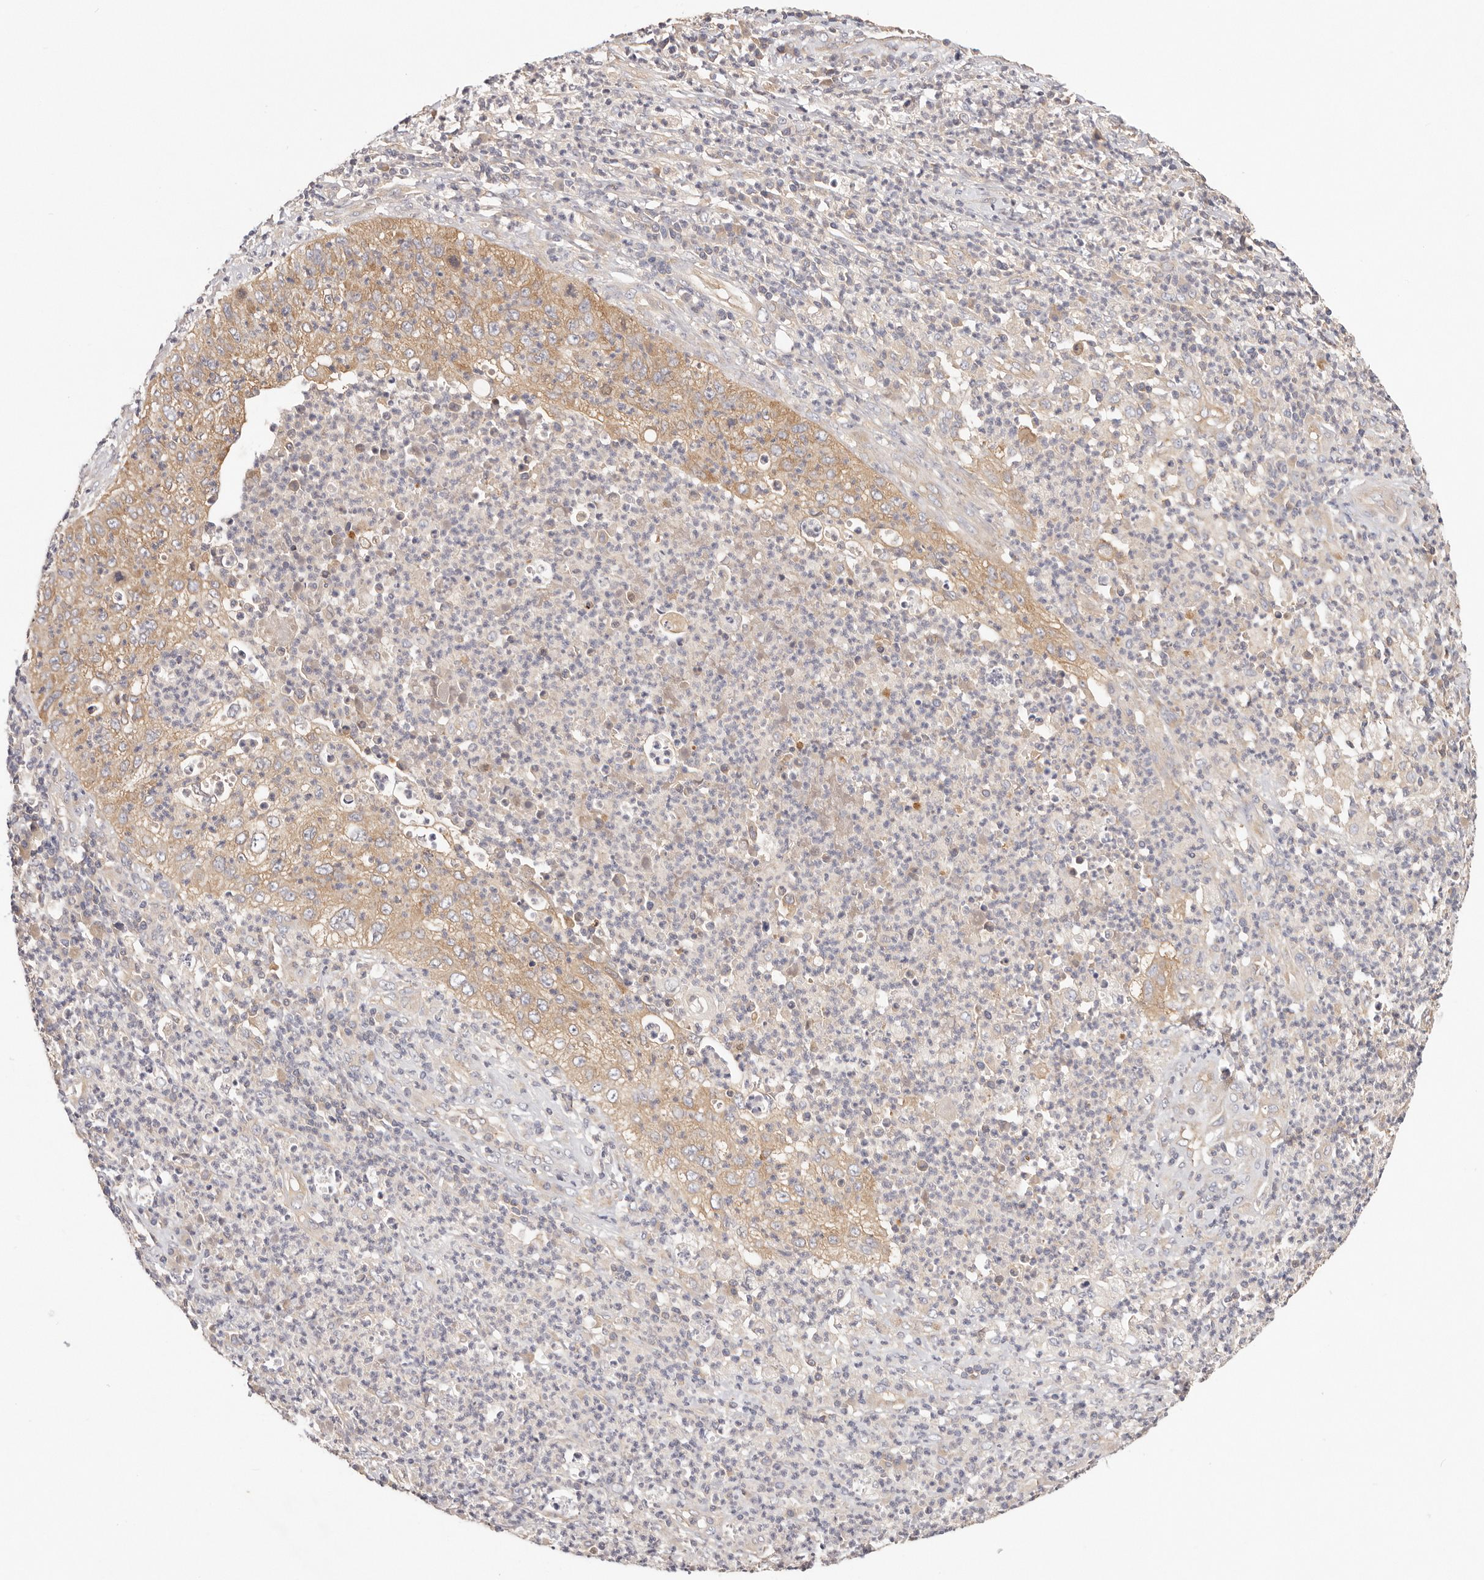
{"staining": {"intensity": "moderate", "quantity": "25%-75%", "location": "cytoplasmic/membranous"}, "tissue": "cervical cancer", "cell_type": "Tumor cells", "image_type": "cancer", "snomed": [{"axis": "morphology", "description": "Squamous cell carcinoma, NOS"}, {"axis": "topography", "description": "Cervix"}], "caption": "This histopathology image exhibits IHC staining of cervical cancer, with medium moderate cytoplasmic/membranous expression in approximately 25%-75% of tumor cells.", "gene": "KCMF1", "patient": {"sex": "female", "age": 30}}